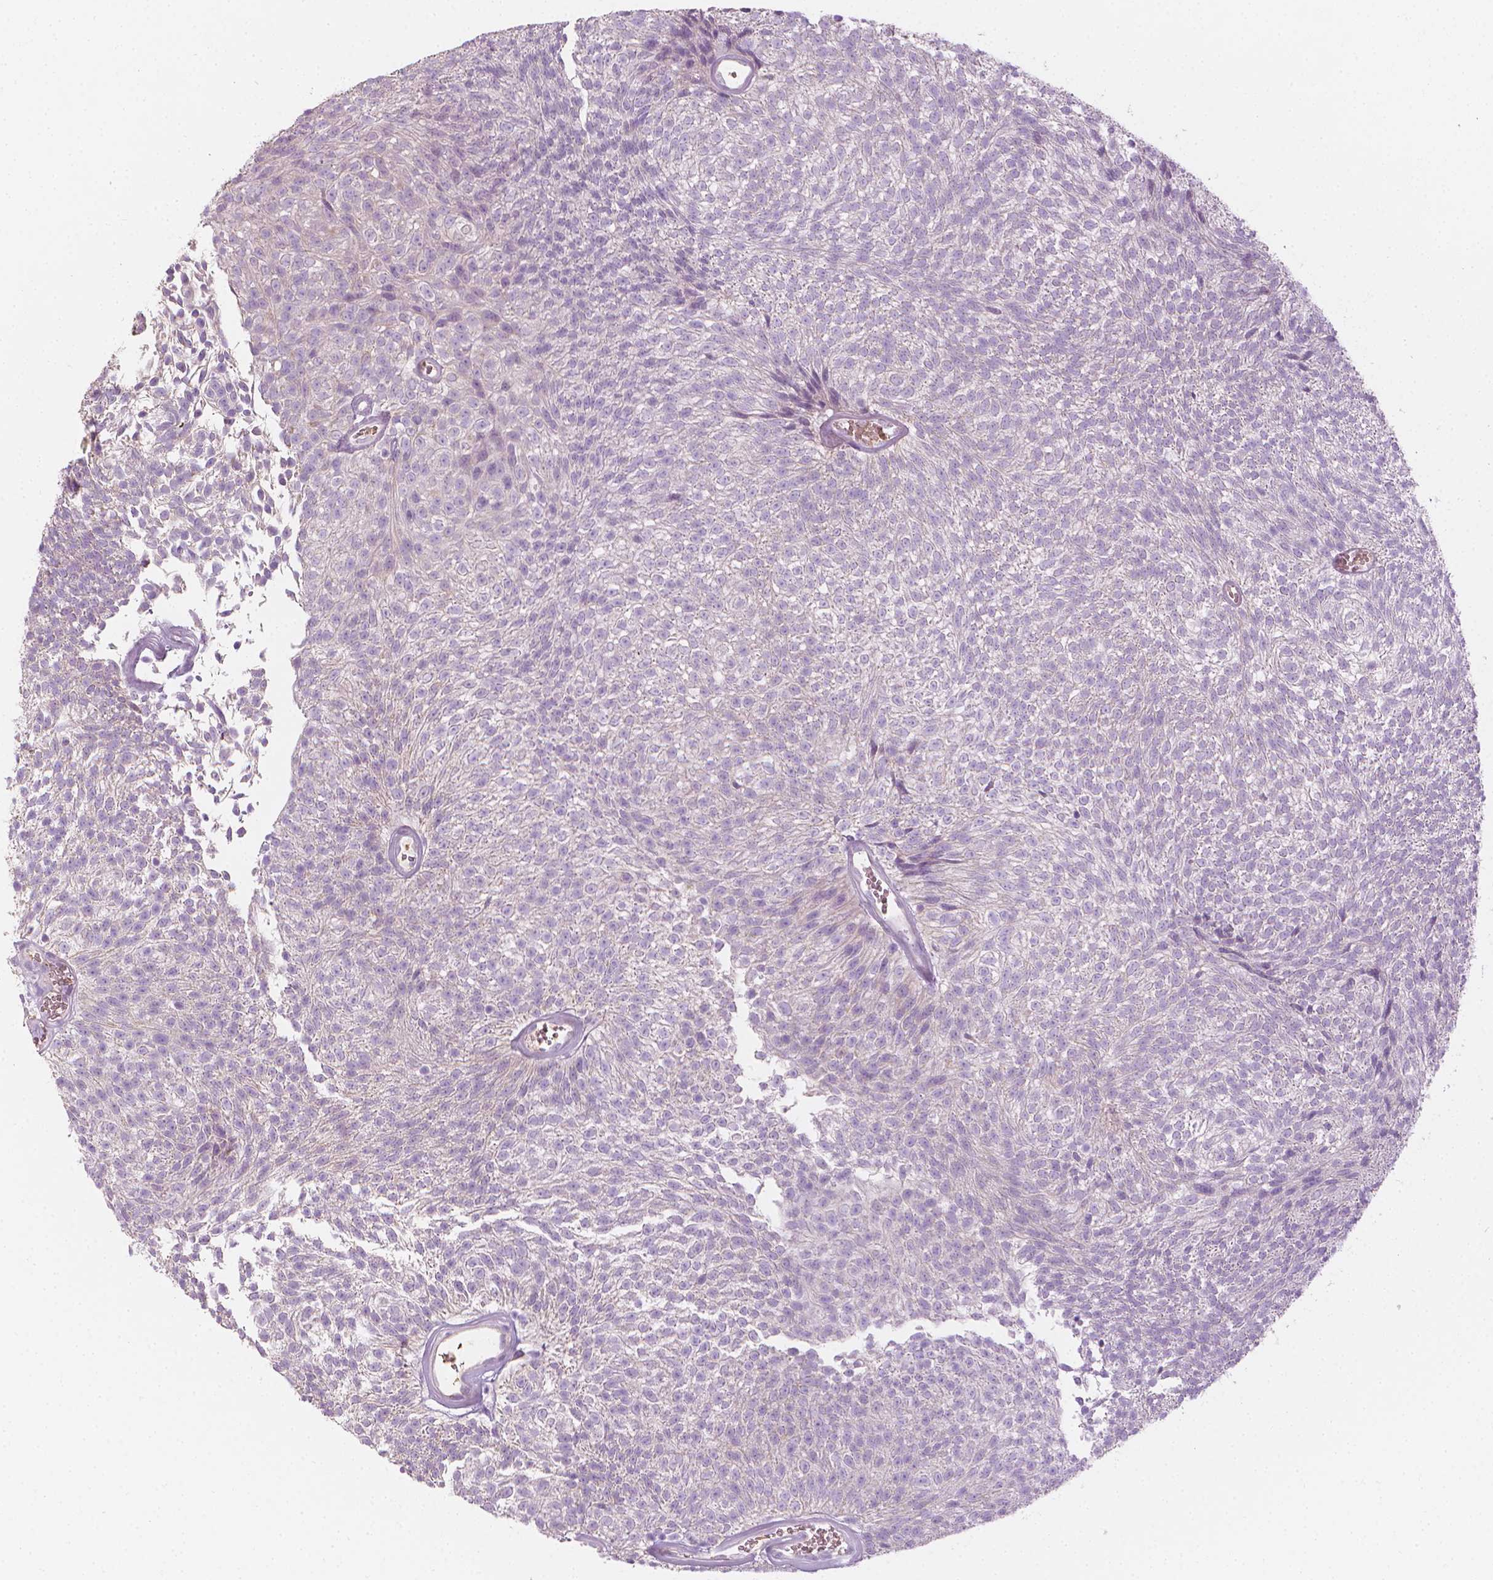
{"staining": {"intensity": "negative", "quantity": "none", "location": "none"}, "tissue": "urothelial cancer", "cell_type": "Tumor cells", "image_type": "cancer", "snomed": [{"axis": "morphology", "description": "Urothelial carcinoma, Low grade"}, {"axis": "topography", "description": "Urinary bladder"}], "caption": "Image shows no significant protein staining in tumor cells of low-grade urothelial carcinoma.", "gene": "CES1", "patient": {"sex": "male", "age": 77}}